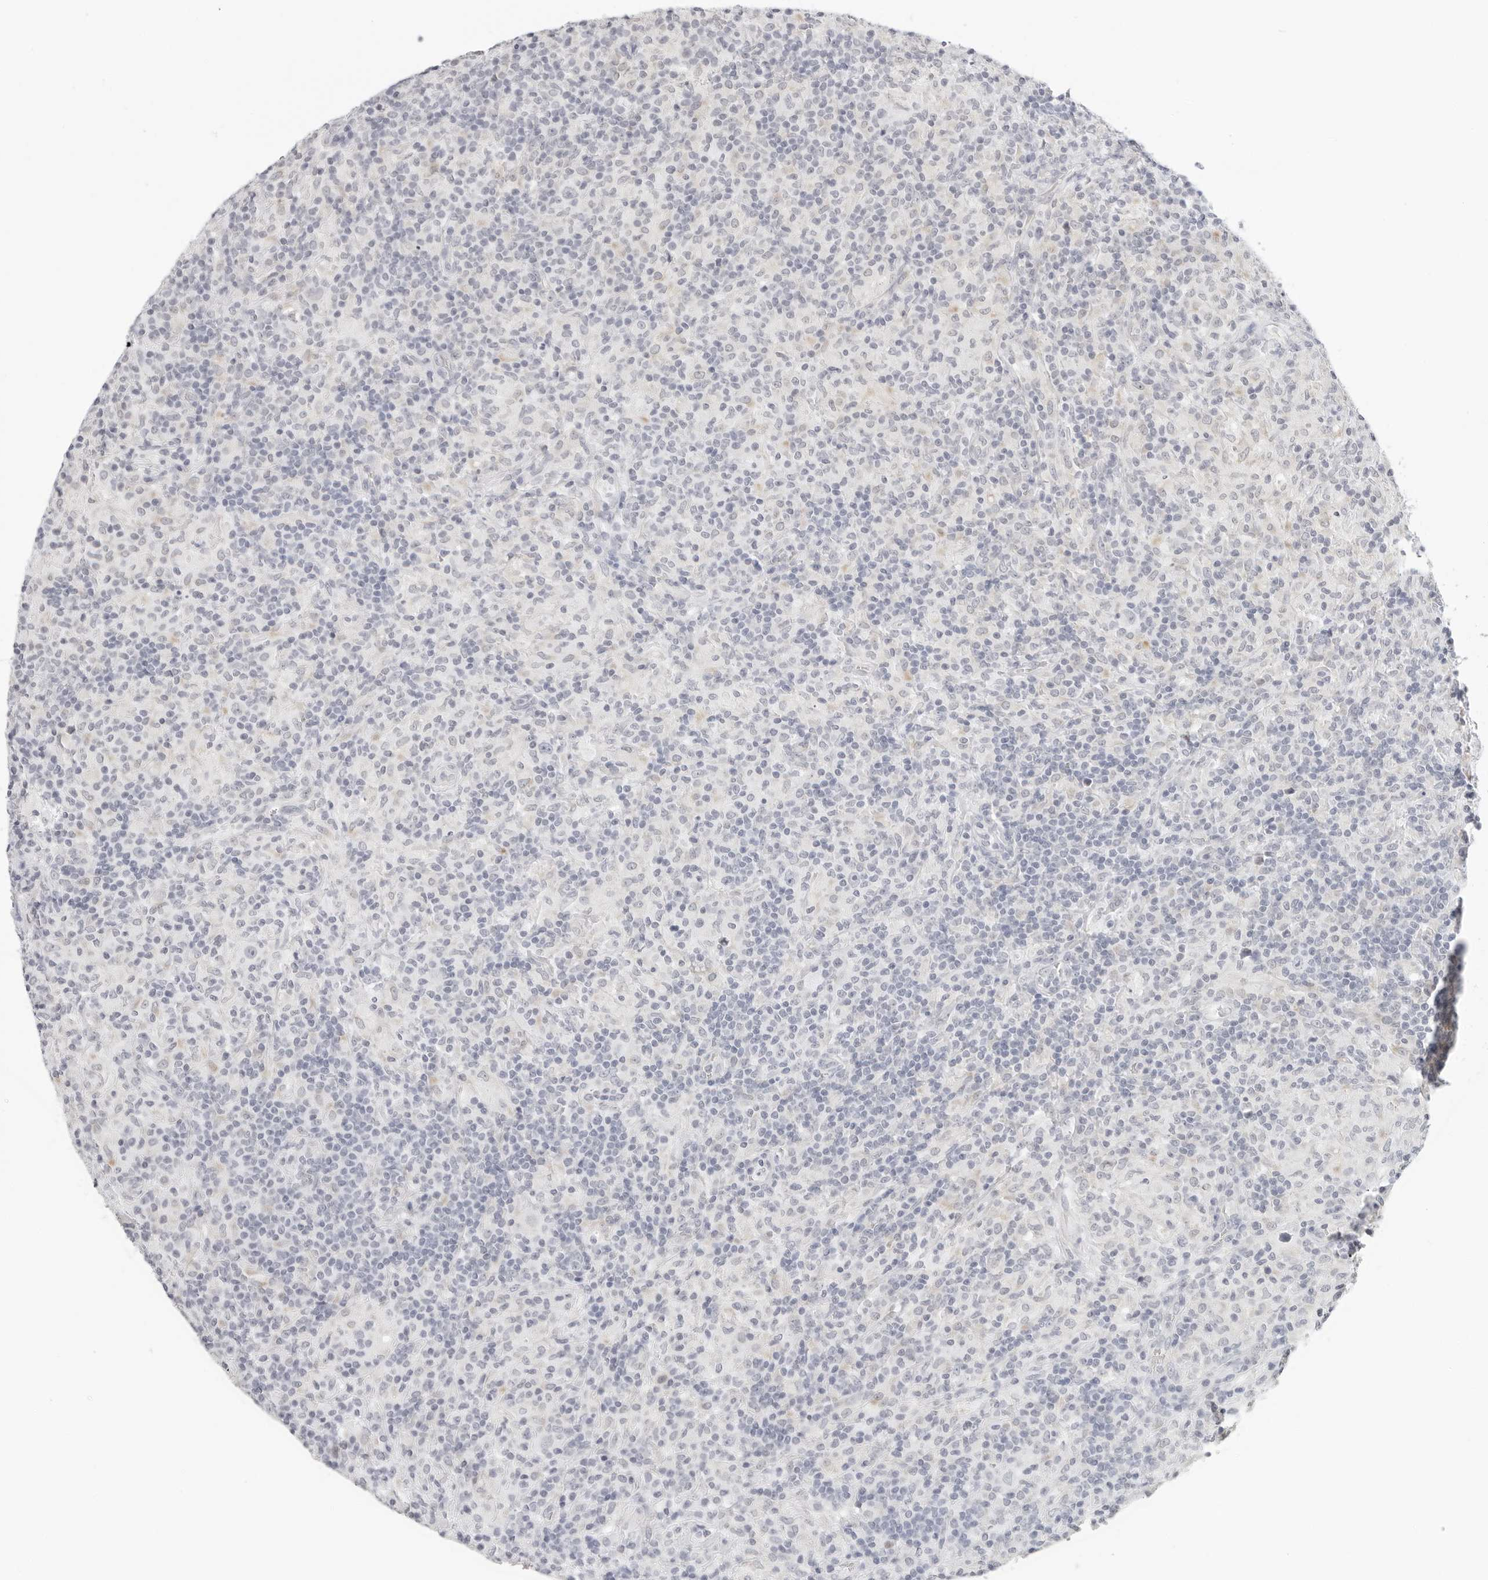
{"staining": {"intensity": "negative", "quantity": "none", "location": "none"}, "tissue": "lymphoma", "cell_type": "Tumor cells", "image_type": "cancer", "snomed": [{"axis": "morphology", "description": "Hodgkin's disease, NOS"}, {"axis": "topography", "description": "Lymph node"}], "caption": "This is an immunohistochemistry (IHC) image of human Hodgkin's disease. There is no staining in tumor cells.", "gene": "EDN2", "patient": {"sex": "male", "age": 70}}